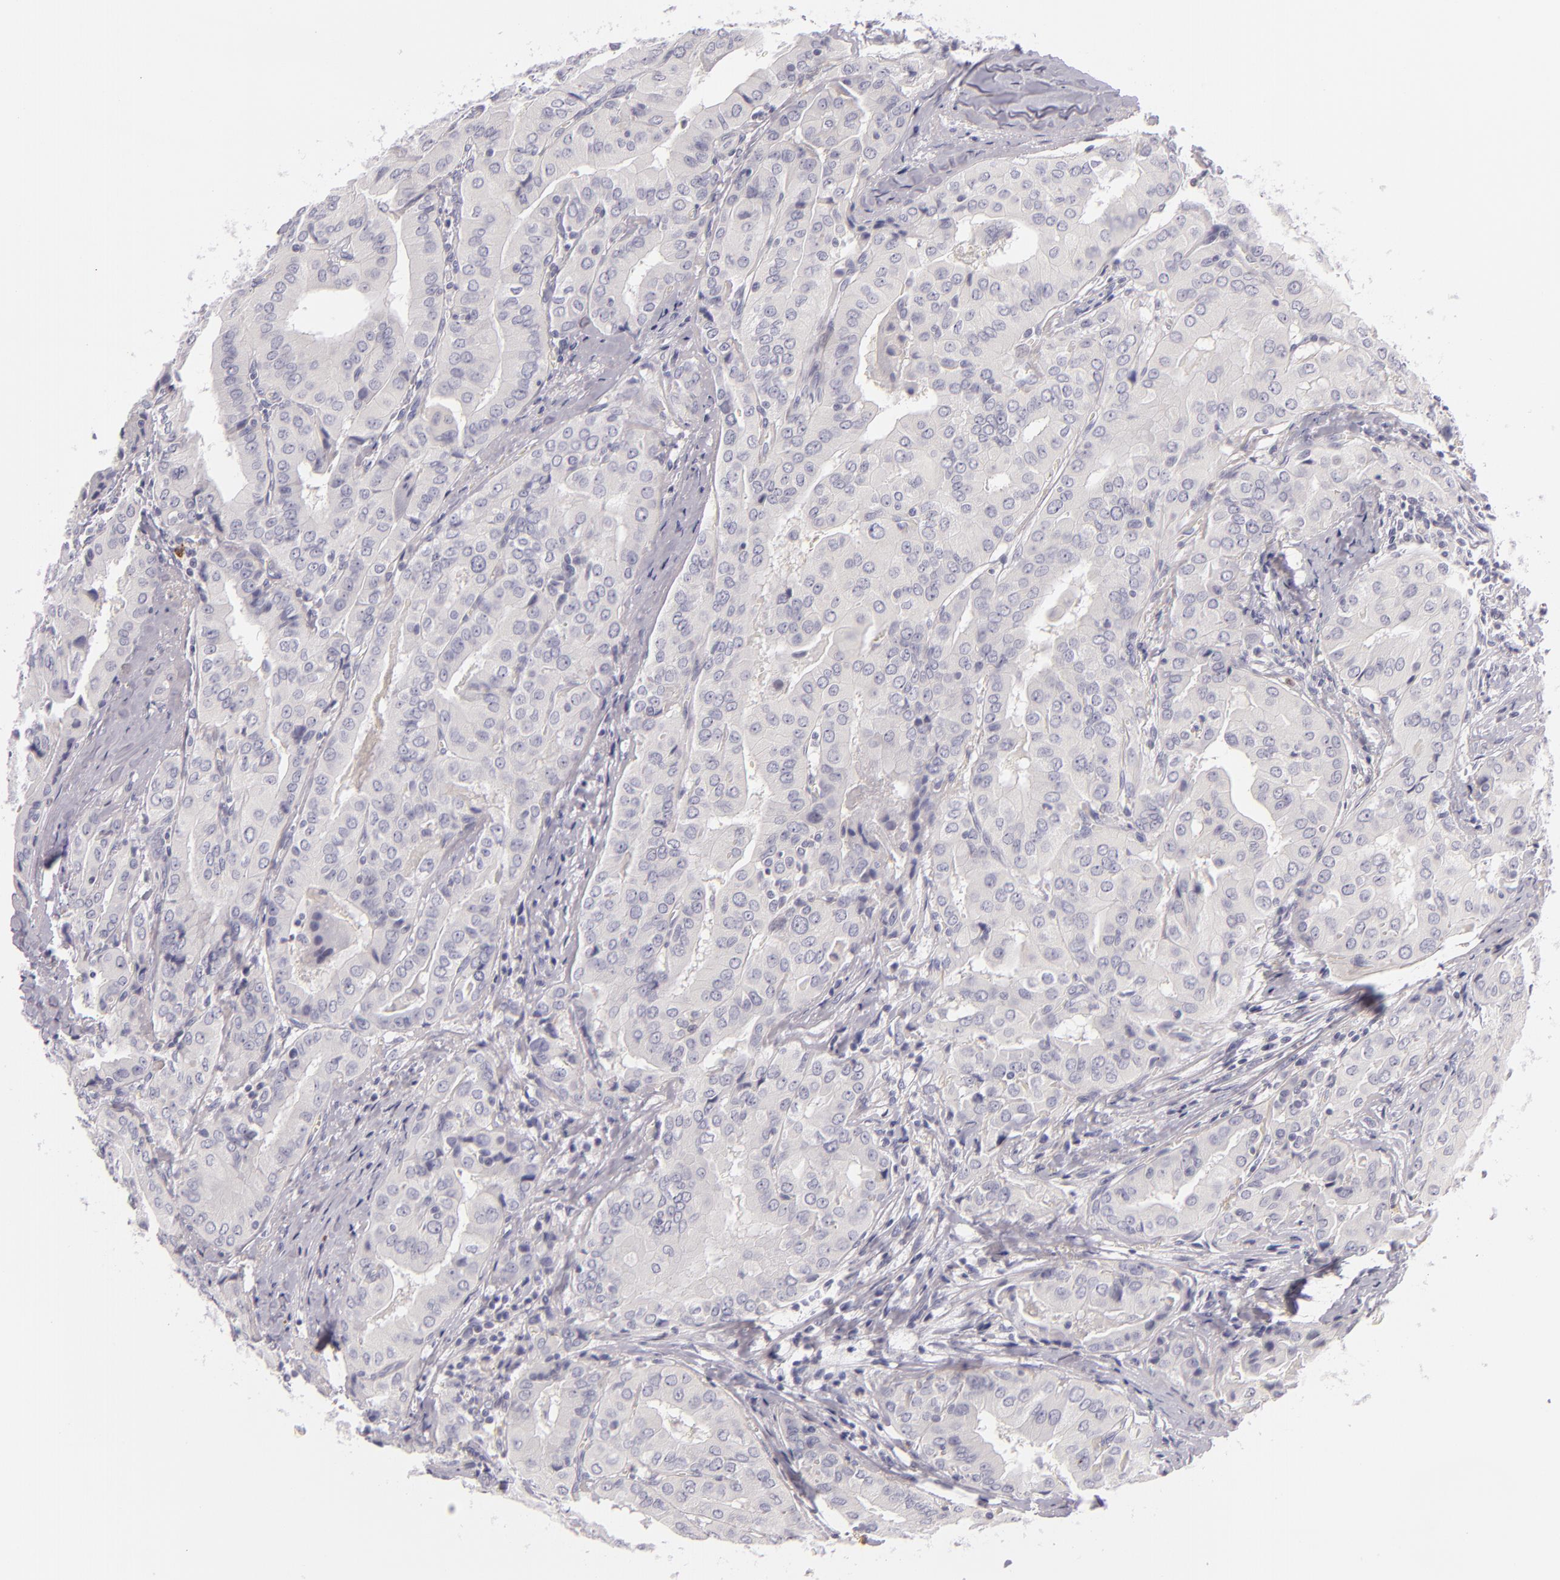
{"staining": {"intensity": "negative", "quantity": "none", "location": "none"}, "tissue": "thyroid cancer", "cell_type": "Tumor cells", "image_type": "cancer", "snomed": [{"axis": "morphology", "description": "Papillary adenocarcinoma, NOS"}, {"axis": "topography", "description": "Thyroid gland"}], "caption": "Human papillary adenocarcinoma (thyroid) stained for a protein using immunohistochemistry (IHC) demonstrates no expression in tumor cells.", "gene": "FAM181A", "patient": {"sex": "female", "age": 71}}